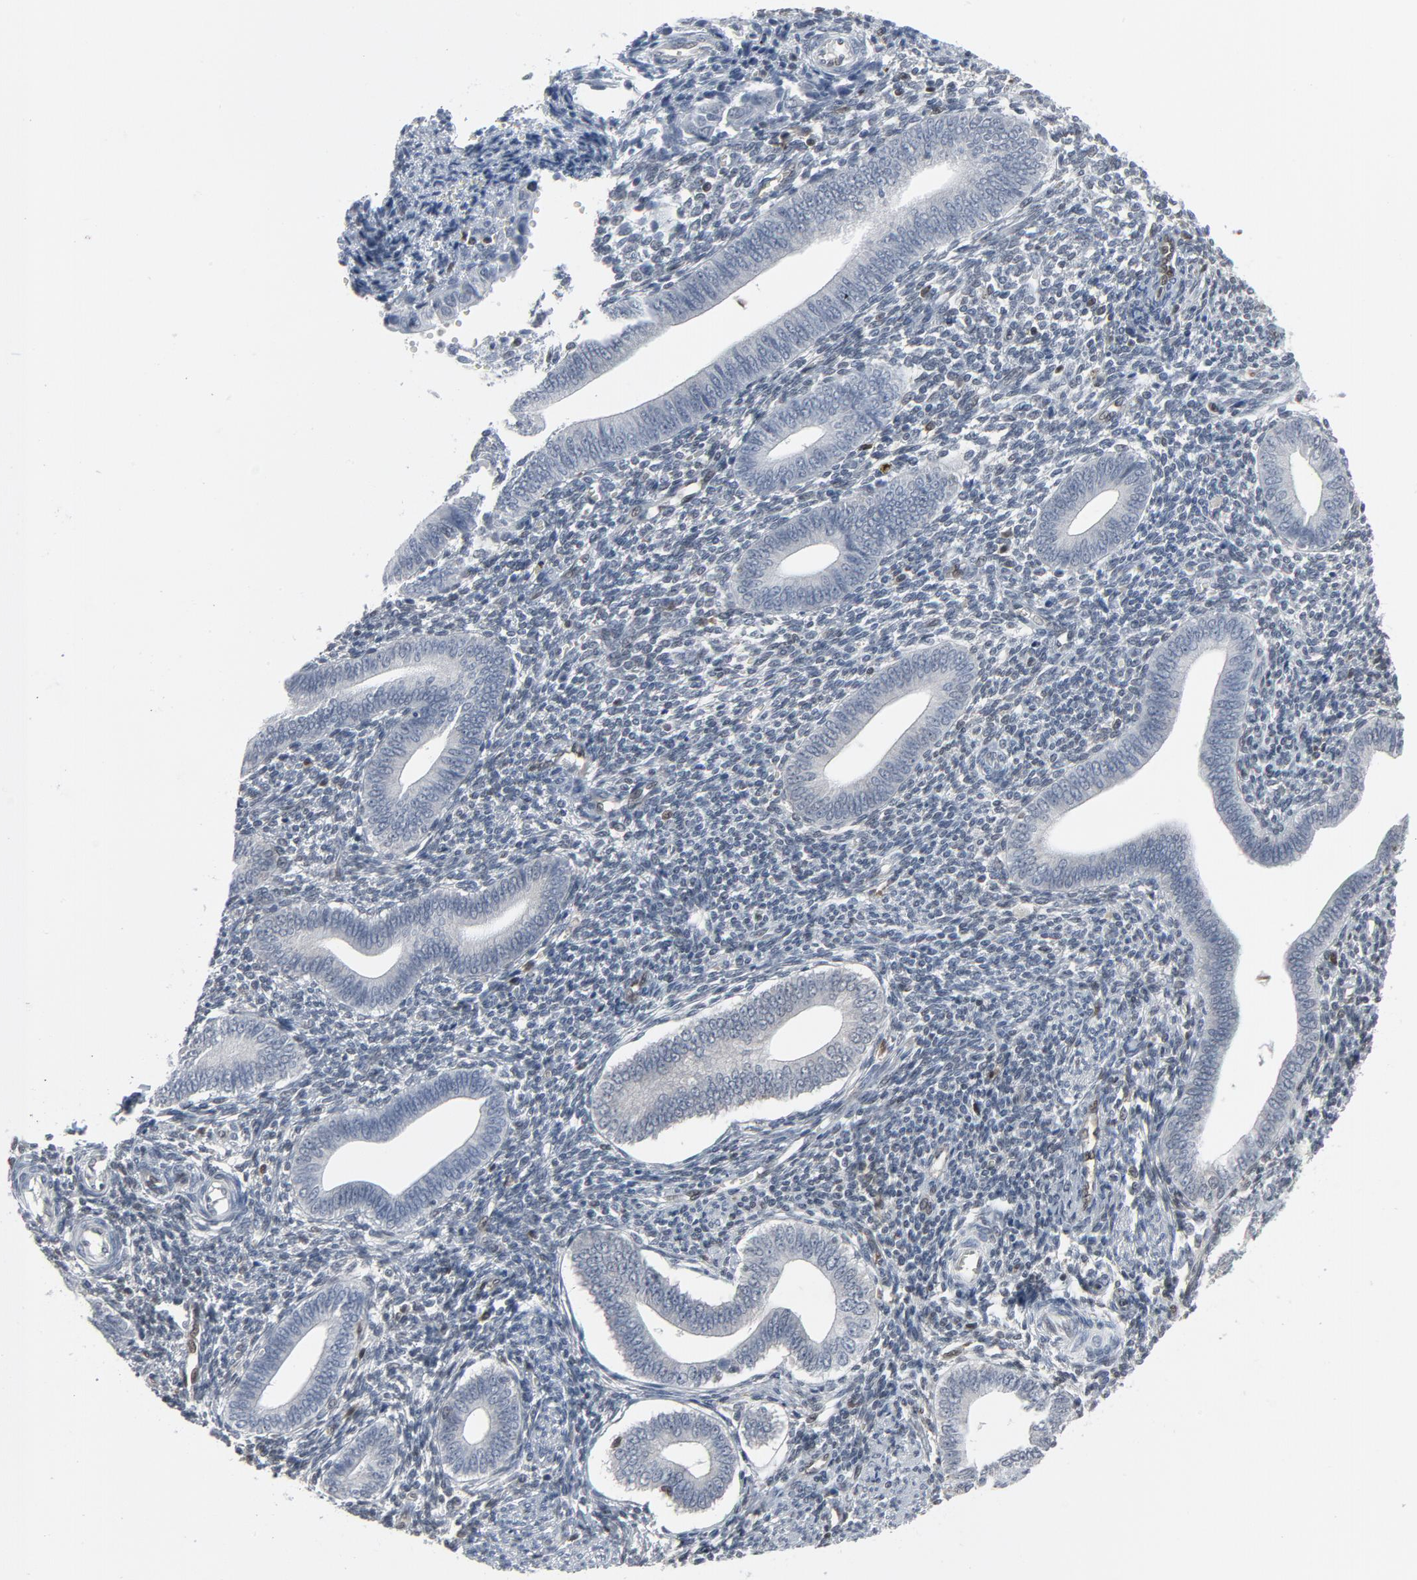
{"staining": {"intensity": "moderate", "quantity": "<25%", "location": "cytoplasmic/membranous,nuclear"}, "tissue": "endometrium", "cell_type": "Cells in endometrial stroma", "image_type": "normal", "snomed": [{"axis": "morphology", "description": "Normal tissue, NOS"}, {"axis": "topography", "description": "Uterus"}, {"axis": "topography", "description": "Endometrium"}], "caption": "An immunohistochemistry micrograph of benign tissue is shown. Protein staining in brown highlights moderate cytoplasmic/membranous,nuclear positivity in endometrium within cells in endometrial stroma.", "gene": "STAT5A", "patient": {"sex": "female", "age": 33}}